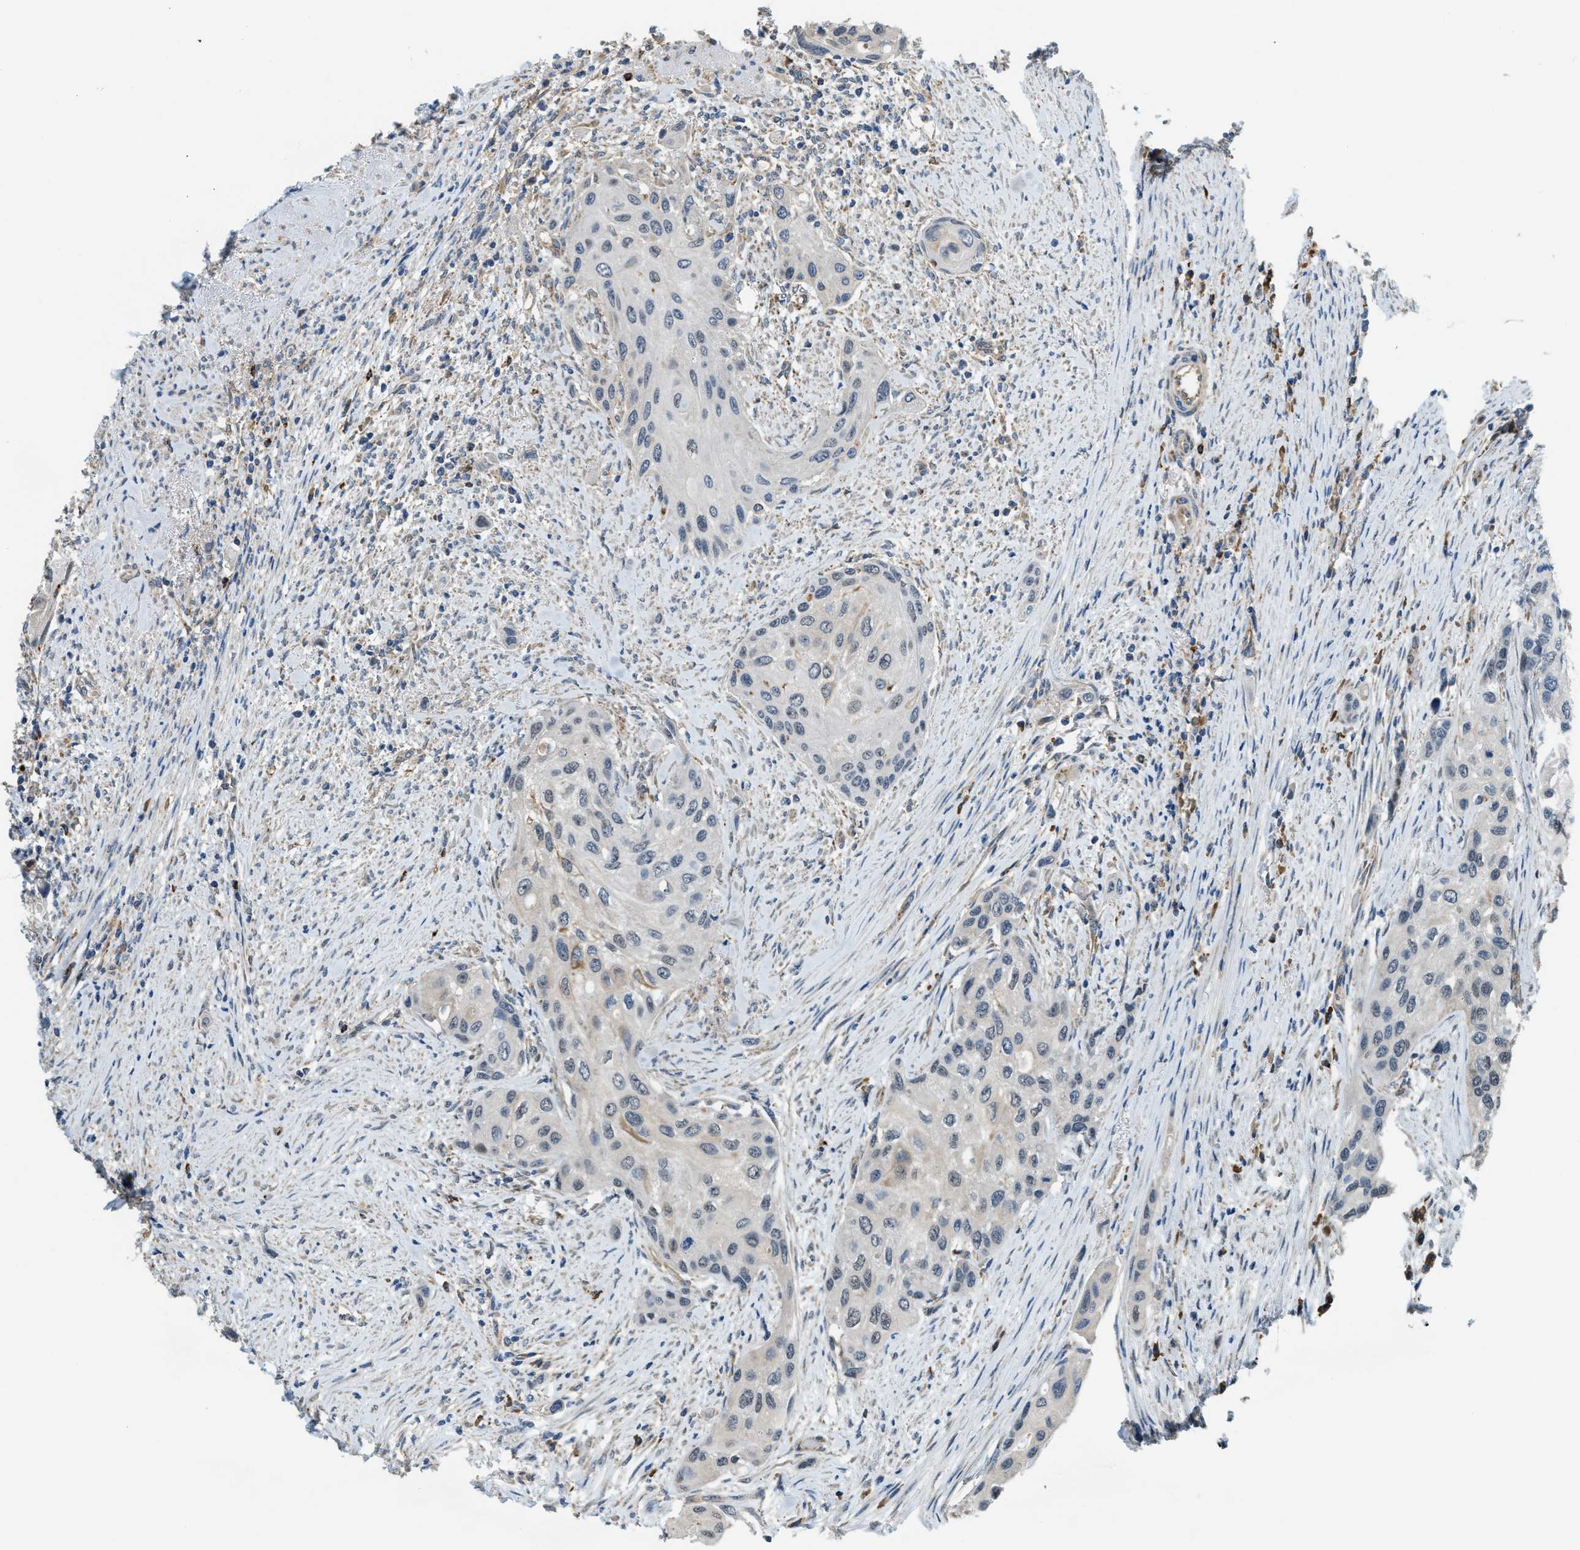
{"staining": {"intensity": "negative", "quantity": "none", "location": "none"}, "tissue": "urothelial cancer", "cell_type": "Tumor cells", "image_type": "cancer", "snomed": [{"axis": "morphology", "description": "Urothelial carcinoma, High grade"}, {"axis": "topography", "description": "Urinary bladder"}], "caption": "Tumor cells are negative for protein expression in human high-grade urothelial carcinoma. (Brightfield microscopy of DAB IHC at high magnification).", "gene": "STARD3NL", "patient": {"sex": "female", "age": 56}}